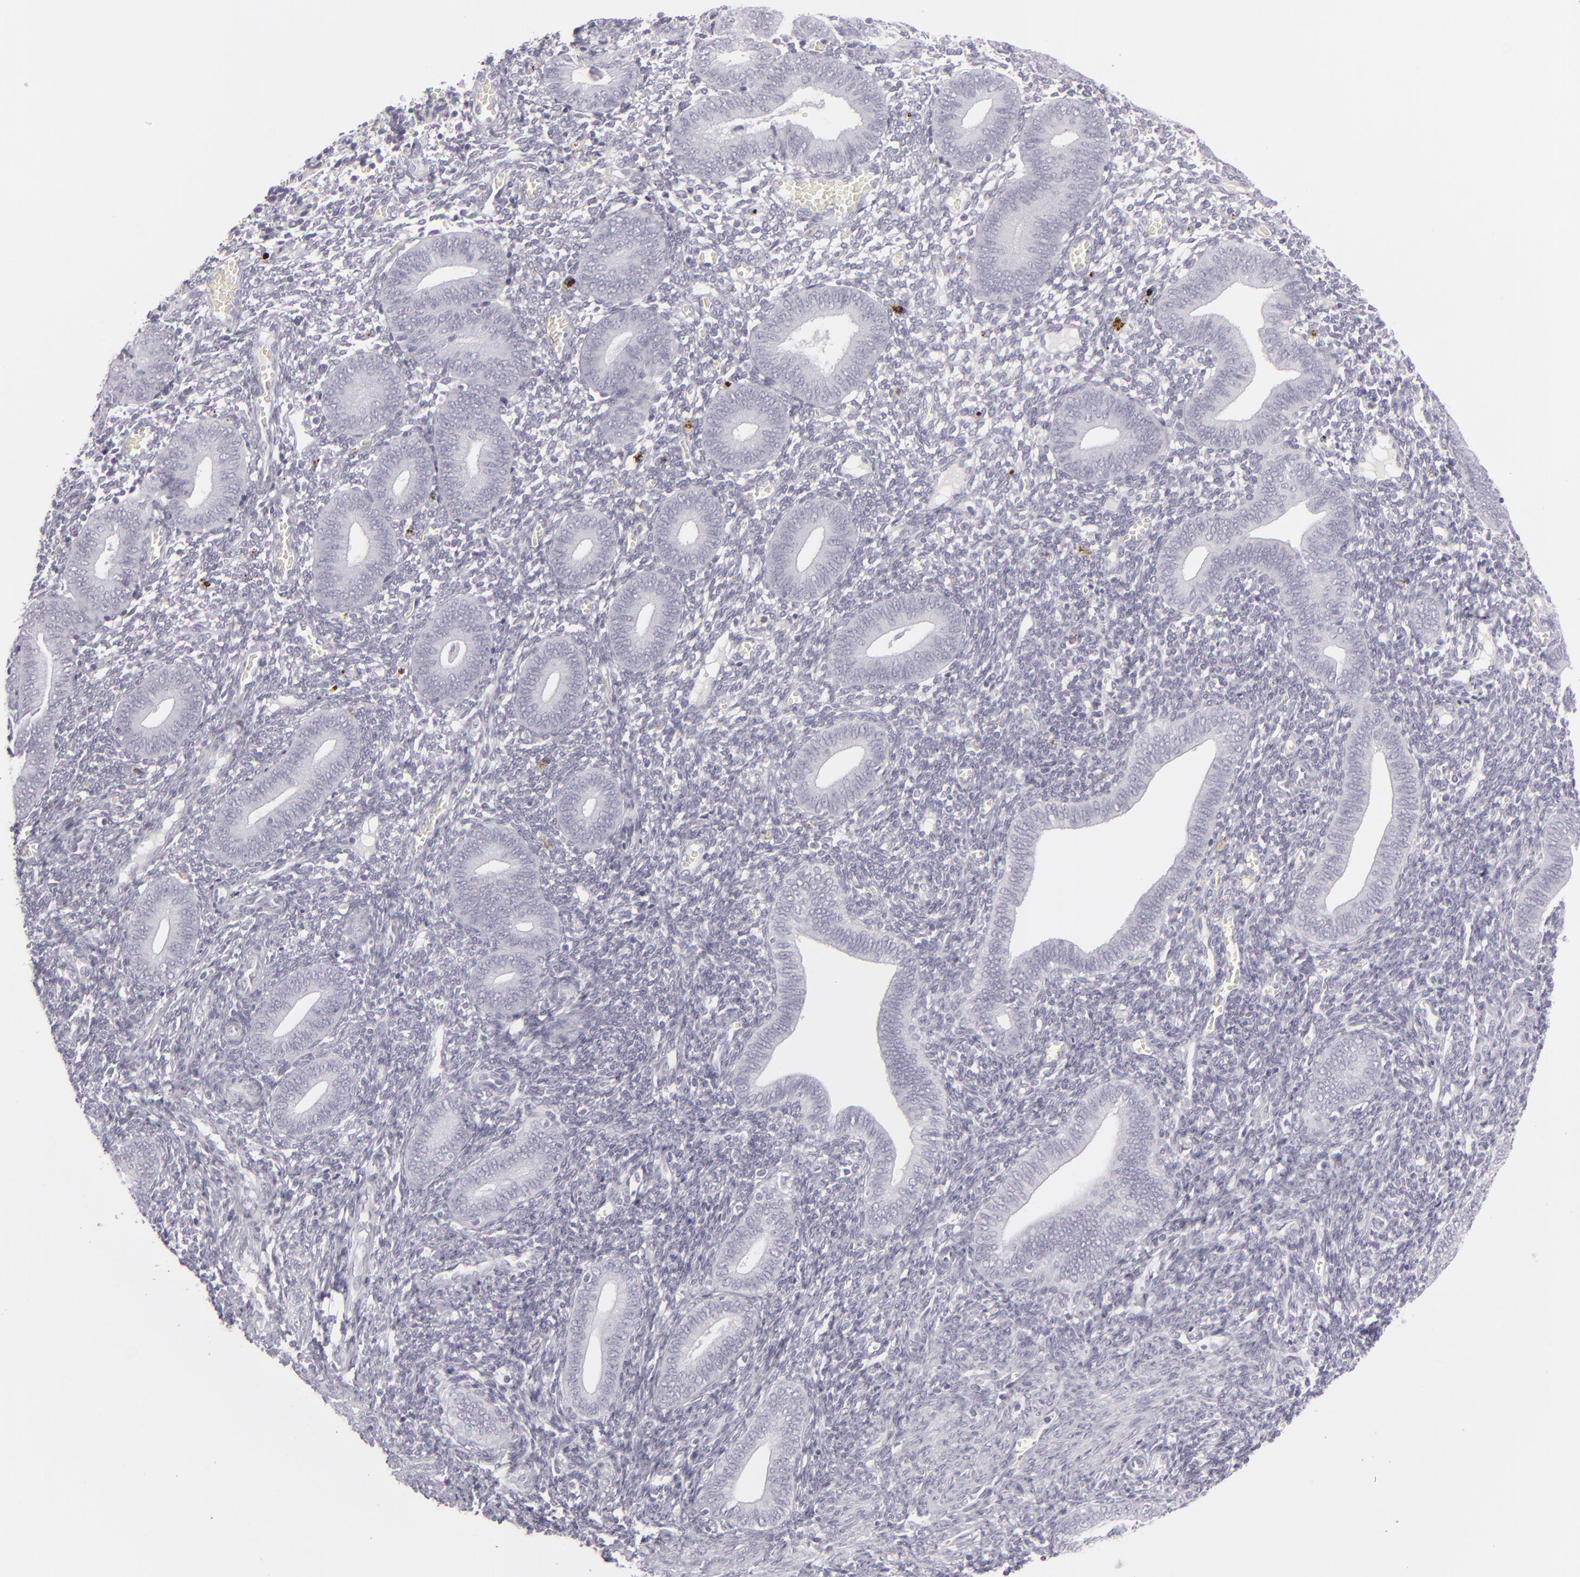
{"staining": {"intensity": "negative", "quantity": "none", "location": "none"}, "tissue": "endometrium", "cell_type": "Cells in endometrial stroma", "image_type": "normal", "snomed": [{"axis": "morphology", "description": "Normal tissue, NOS"}, {"axis": "topography", "description": "Uterus"}, {"axis": "topography", "description": "Endometrium"}], "caption": "Cells in endometrial stroma are negative for brown protein staining in unremarkable endometrium. The staining was performed using DAB to visualize the protein expression in brown, while the nuclei were stained in blue with hematoxylin (Magnification: 20x).", "gene": "CDX2", "patient": {"sex": "female", "age": 33}}